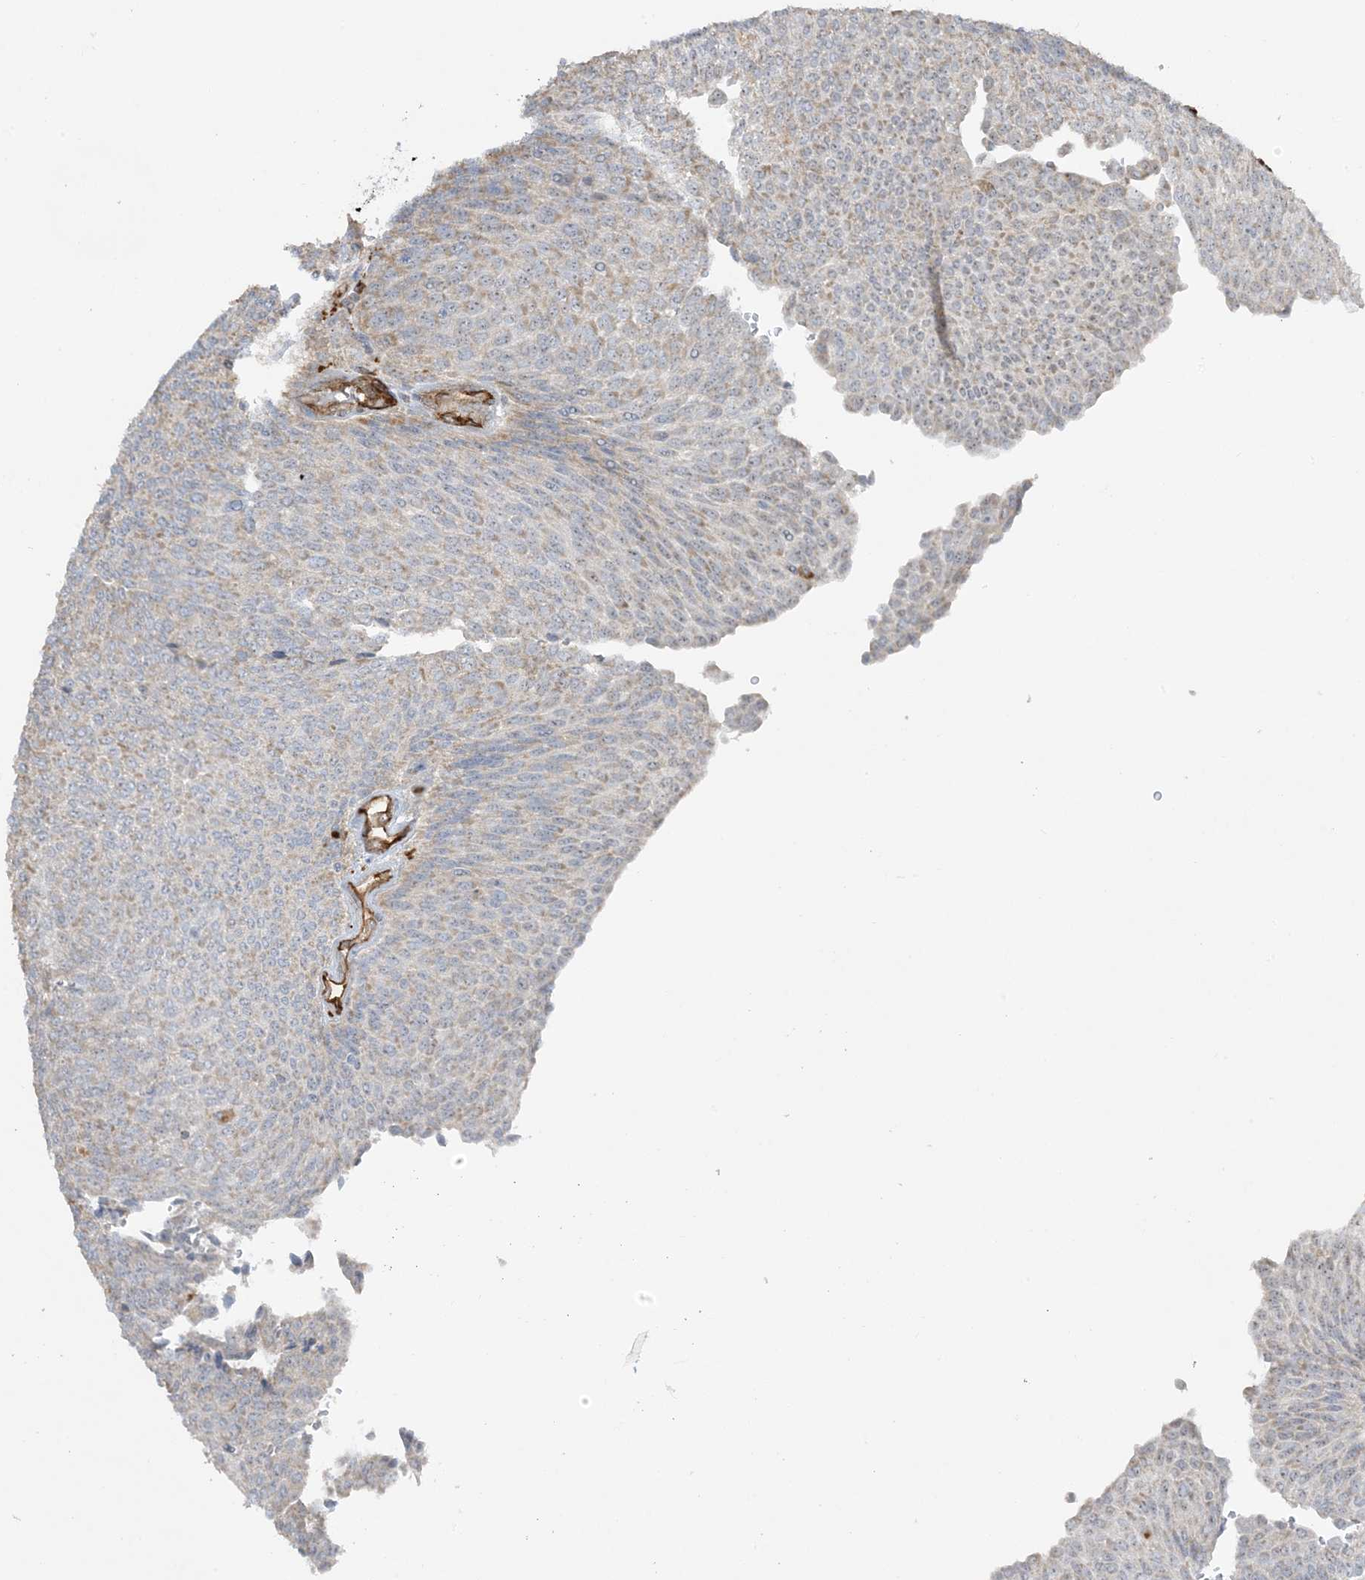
{"staining": {"intensity": "weak", "quantity": "<25%", "location": "cytoplasmic/membranous"}, "tissue": "urothelial cancer", "cell_type": "Tumor cells", "image_type": "cancer", "snomed": [{"axis": "morphology", "description": "Urothelial carcinoma, Low grade"}, {"axis": "topography", "description": "Urinary bladder"}], "caption": "This histopathology image is of urothelial cancer stained with immunohistochemistry (IHC) to label a protein in brown with the nuclei are counter-stained blue. There is no positivity in tumor cells.", "gene": "AGA", "patient": {"sex": "female", "age": 79}}